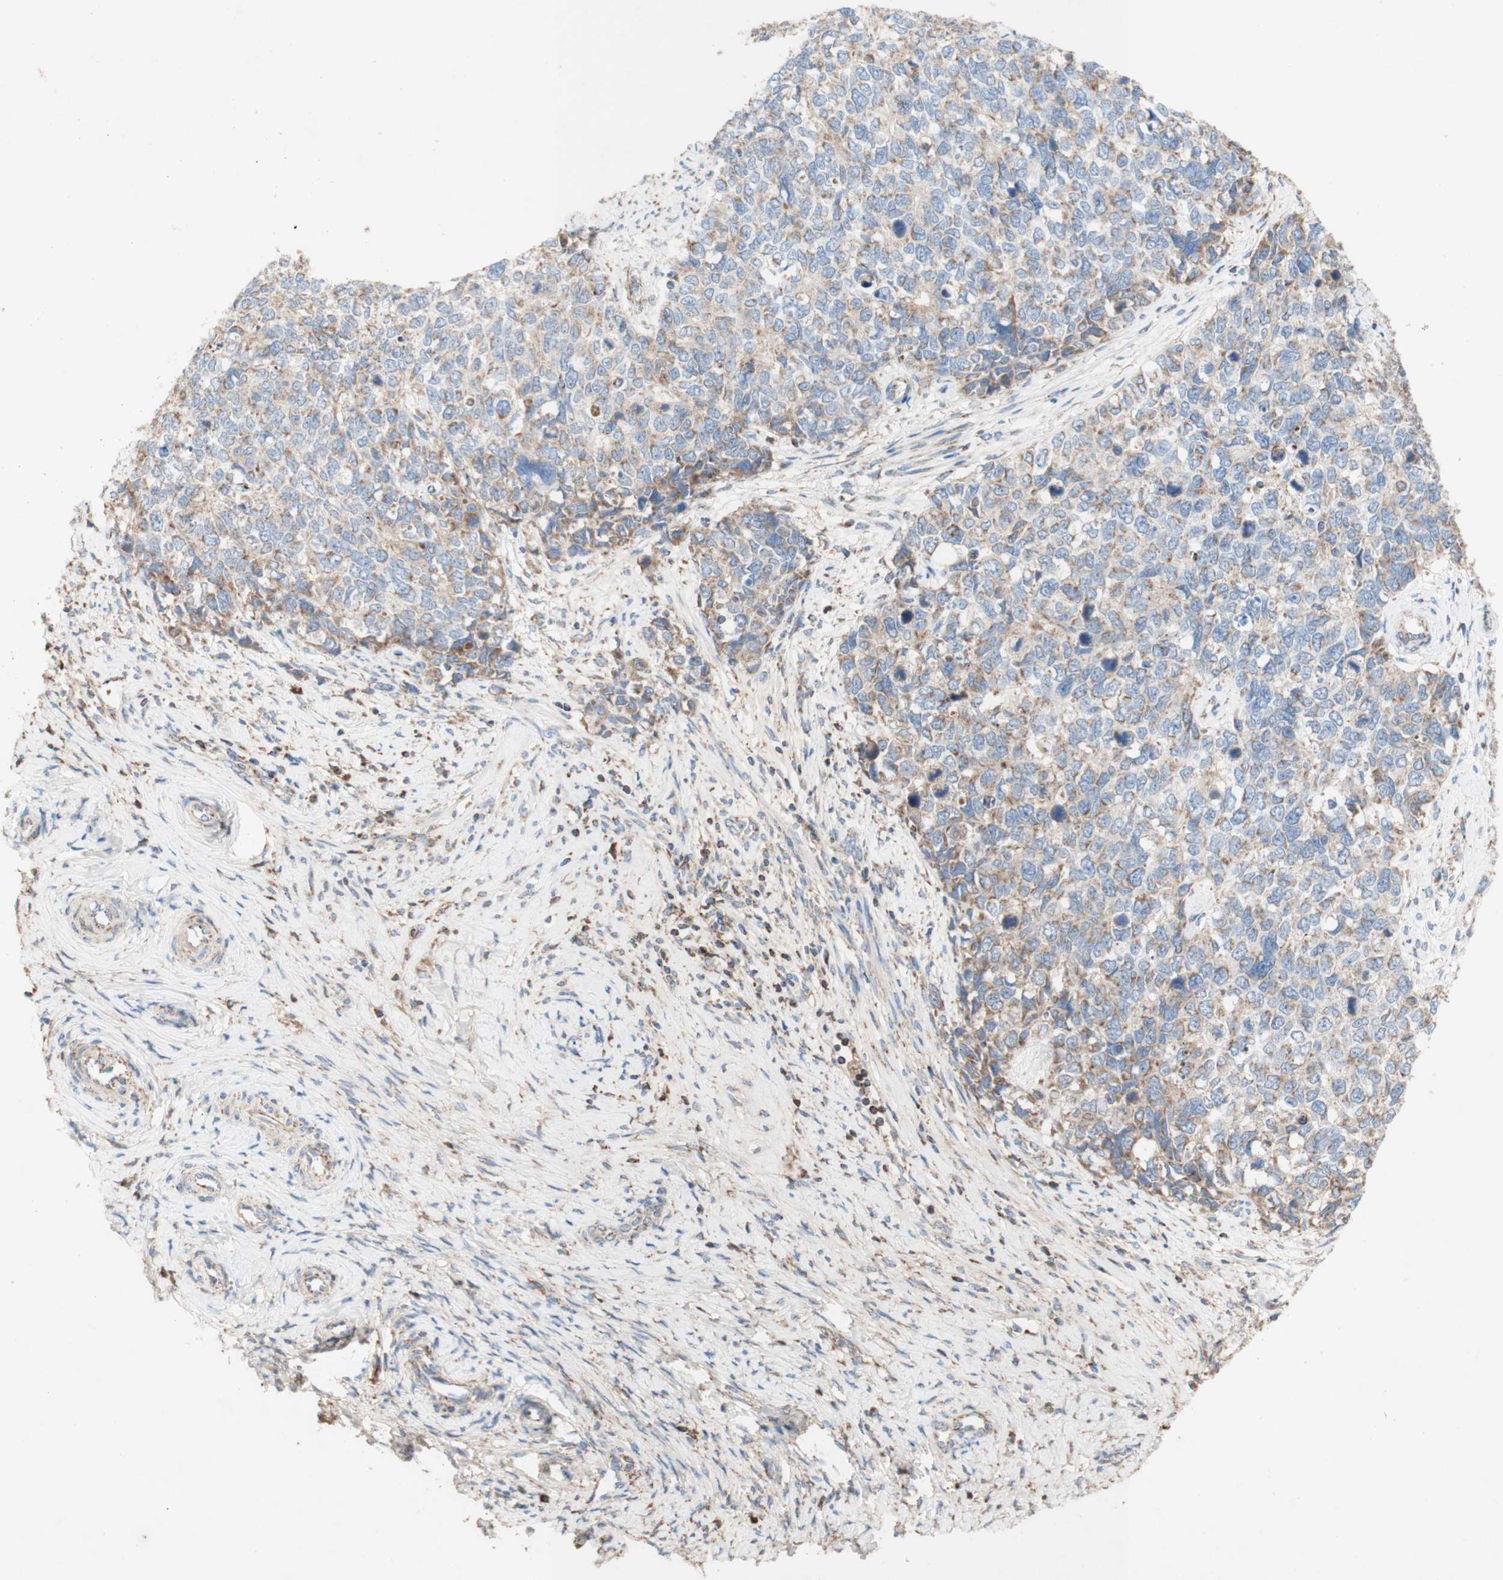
{"staining": {"intensity": "weak", "quantity": "25%-75%", "location": "cytoplasmic/membranous"}, "tissue": "cervical cancer", "cell_type": "Tumor cells", "image_type": "cancer", "snomed": [{"axis": "morphology", "description": "Squamous cell carcinoma, NOS"}, {"axis": "topography", "description": "Cervix"}], "caption": "Cervical squamous cell carcinoma stained for a protein (brown) displays weak cytoplasmic/membranous positive staining in about 25%-75% of tumor cells.", "gene": "SDHB", "patient": {"sex": "female", "age": 63}}